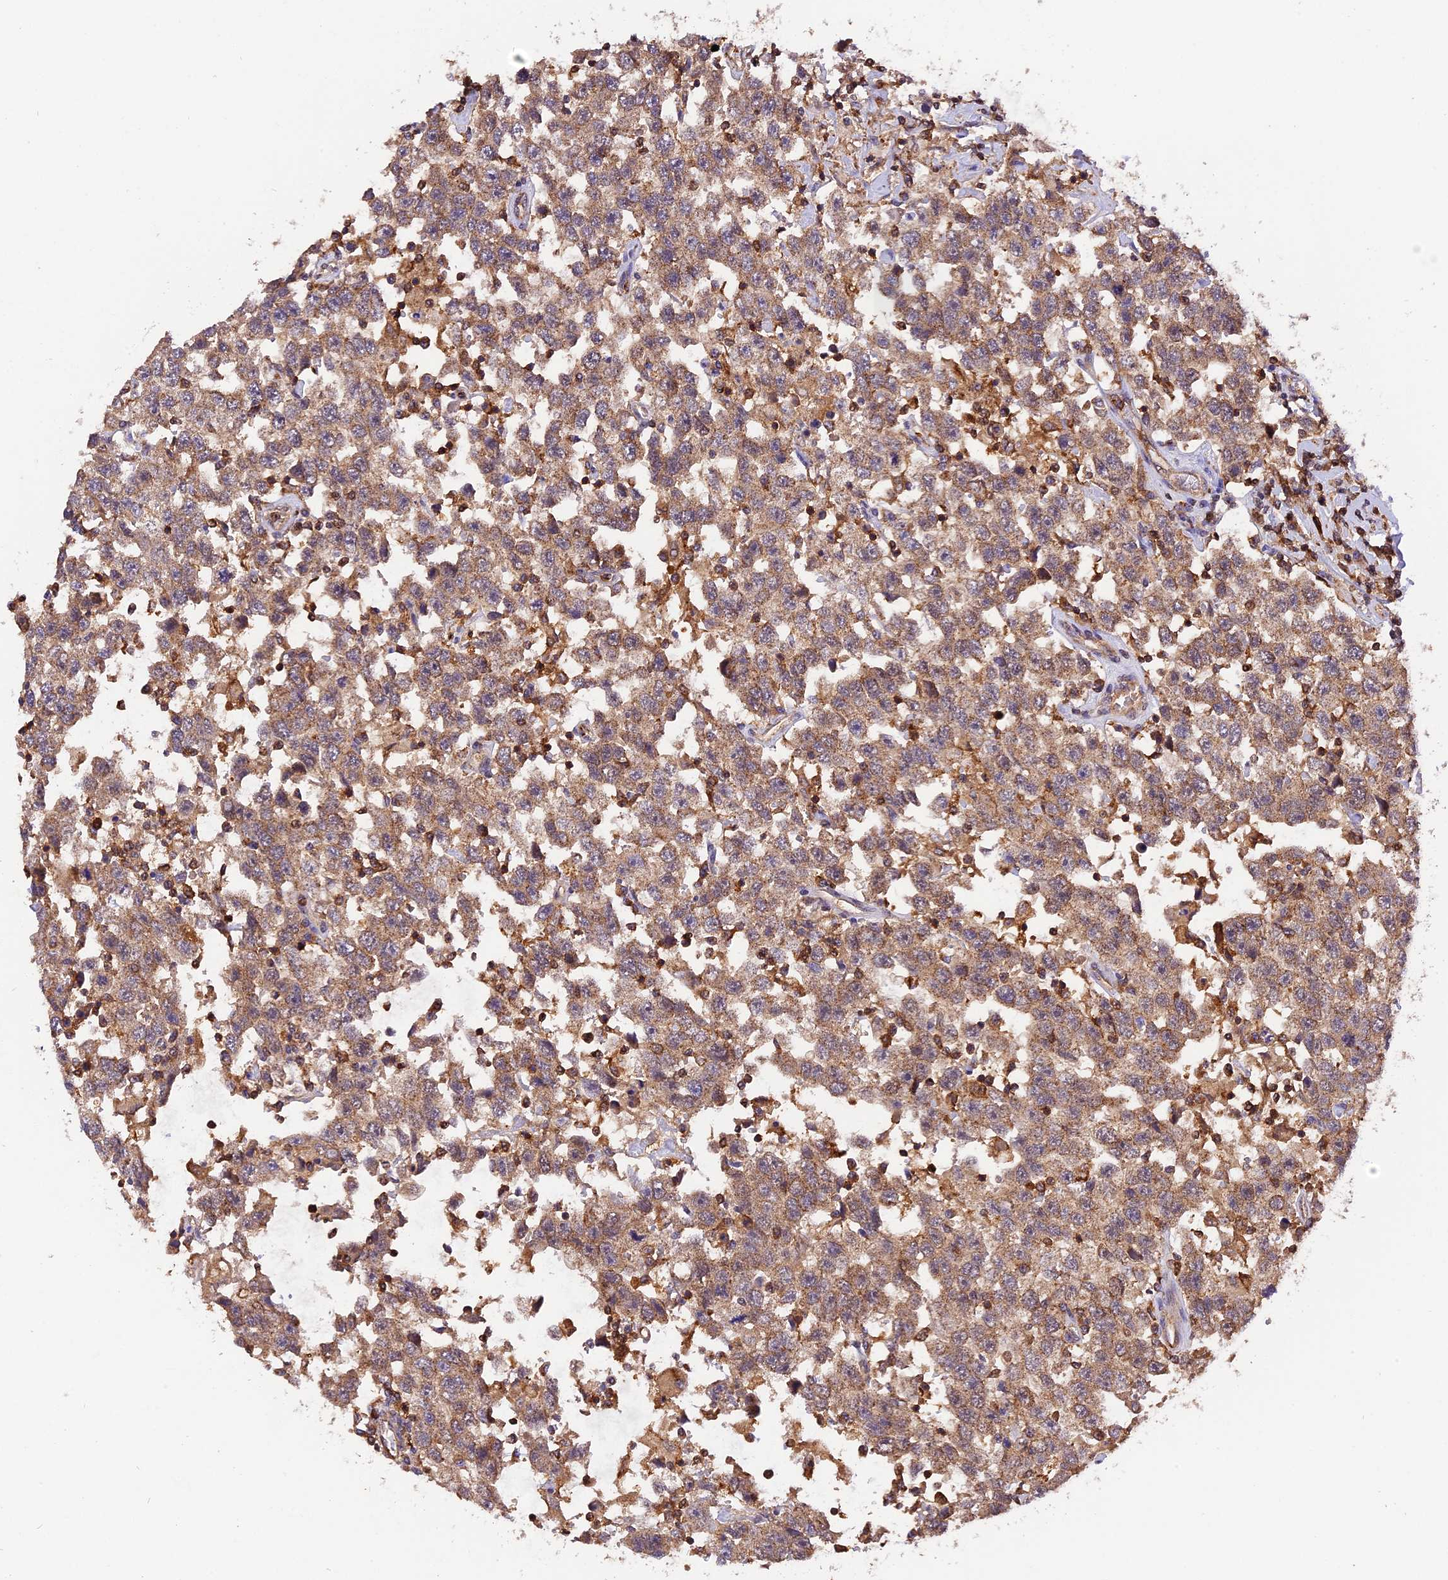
{"staining": {"intensity": "weak", "quantity": ">75%", "location": "cytoplasmic/membranous"}, "tissue": "testis cancer", "cell_type": "Tumor cells", "image_type": "cancer", "snomed": [{"axis": "morphology", "description": "Seminoma, NOS"}, {"axis": "topography", "description": "Testis"}], "caption": "Immunohistochemical staining of testis cancer (seminoma) displays weak cytoplasmic/membranous protein expression in approximately >75% of tumor cells.", "gene": "PEX3", "patient": {"sex": "male", "age": 41}}